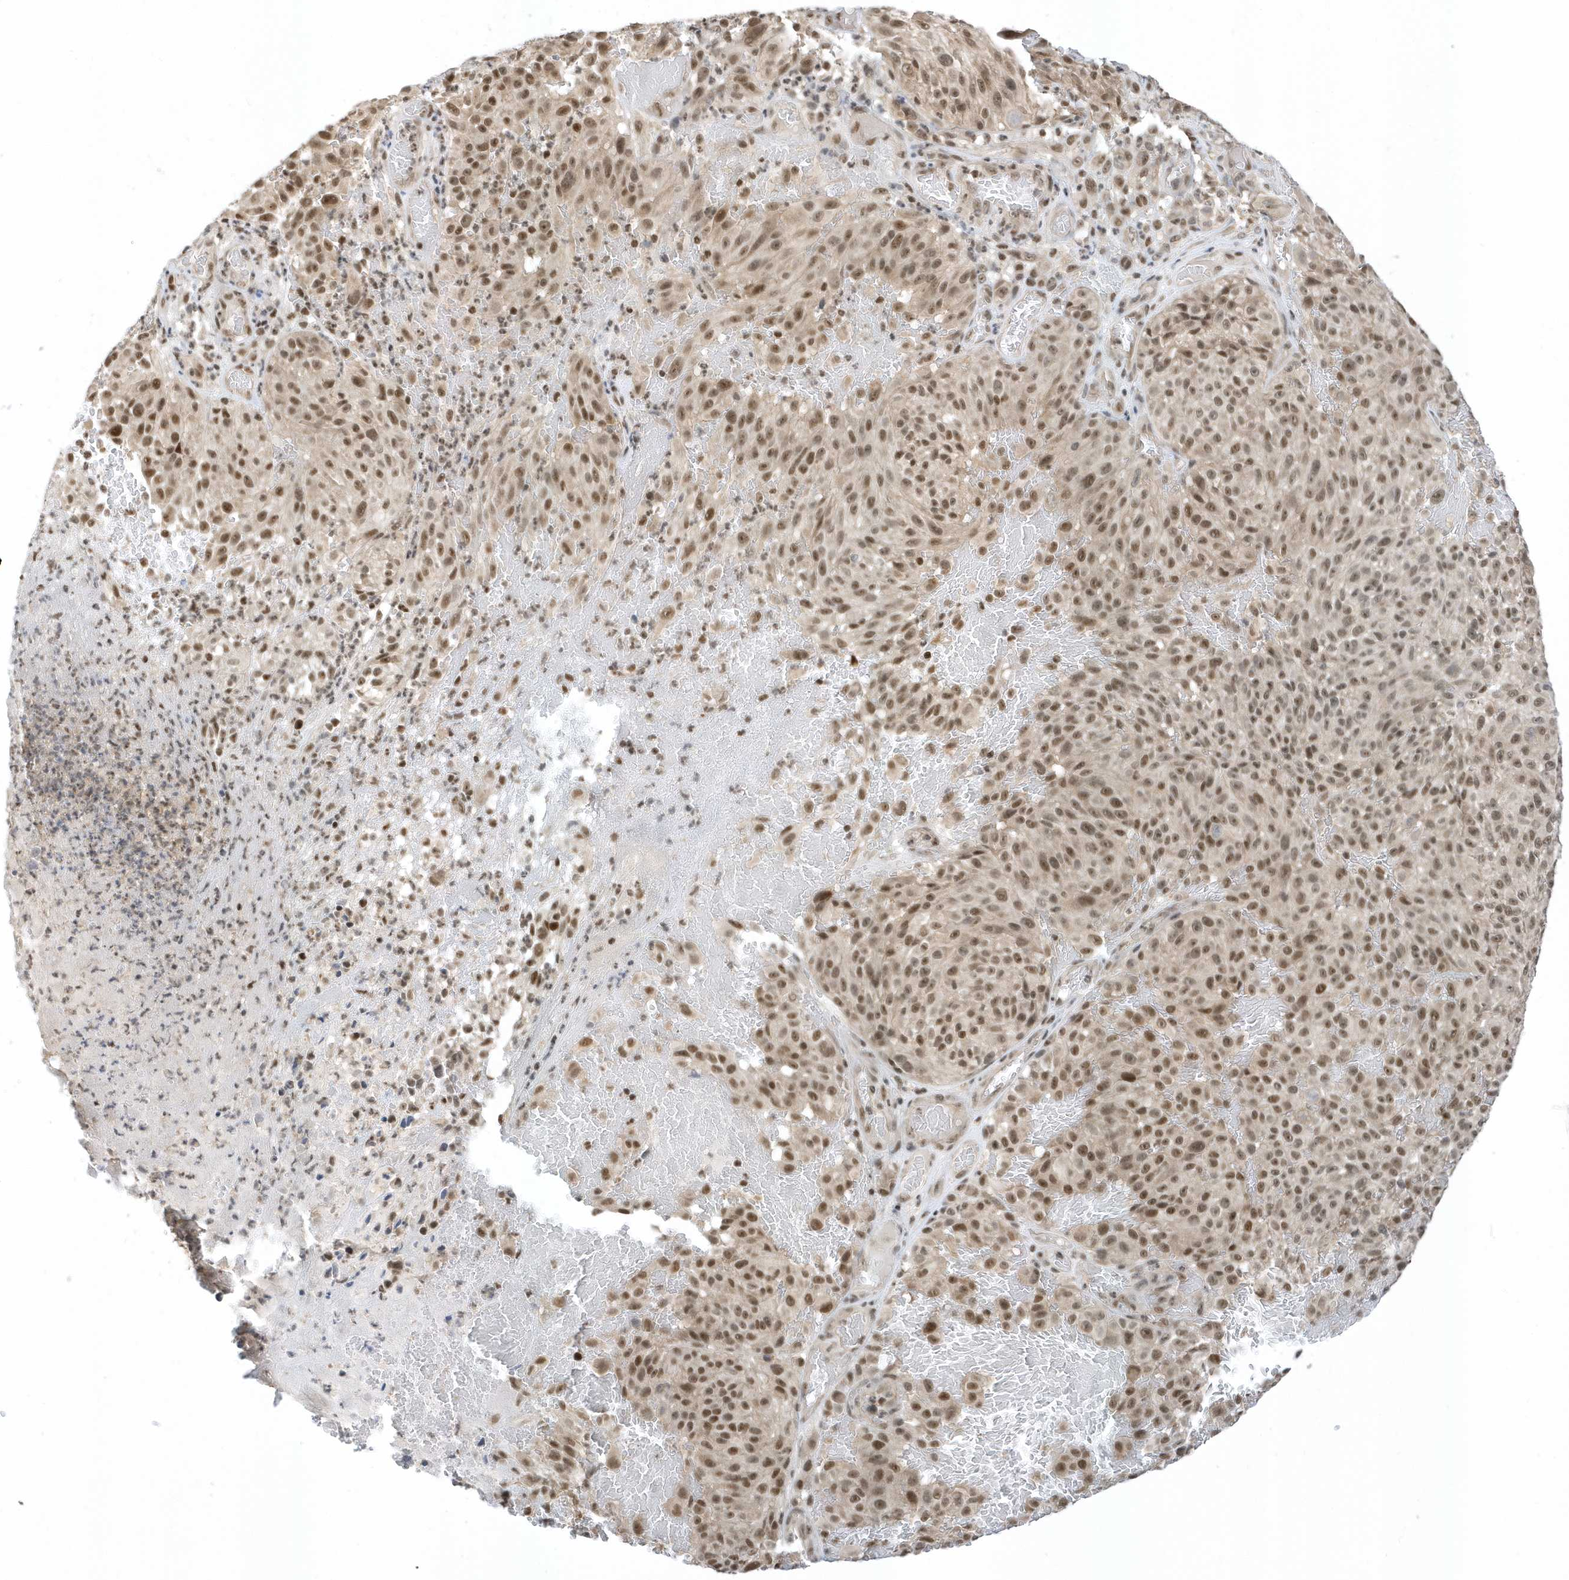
{"staining": {"intensity": "moderate", "quantity": ">75%", "location": "nuclear"}, "tissue": "melanoma", "cell_type": "Tumor cells", "image_type": "cancer", "snomed": [{"axis": "morphology", "description": "Malignant melanoma, NOS"}, {"axis": "topography", "description": "Skin"}], "caption": "Immunohistochemistry histopathology image of human malignant melanoma stained for a protein (brown), which demonstrates medium levels of moderate nuclear staining in about >75% of tumor cells.", "gene": "ZNF740", "patient": {"sex": "male", "age": 83}}